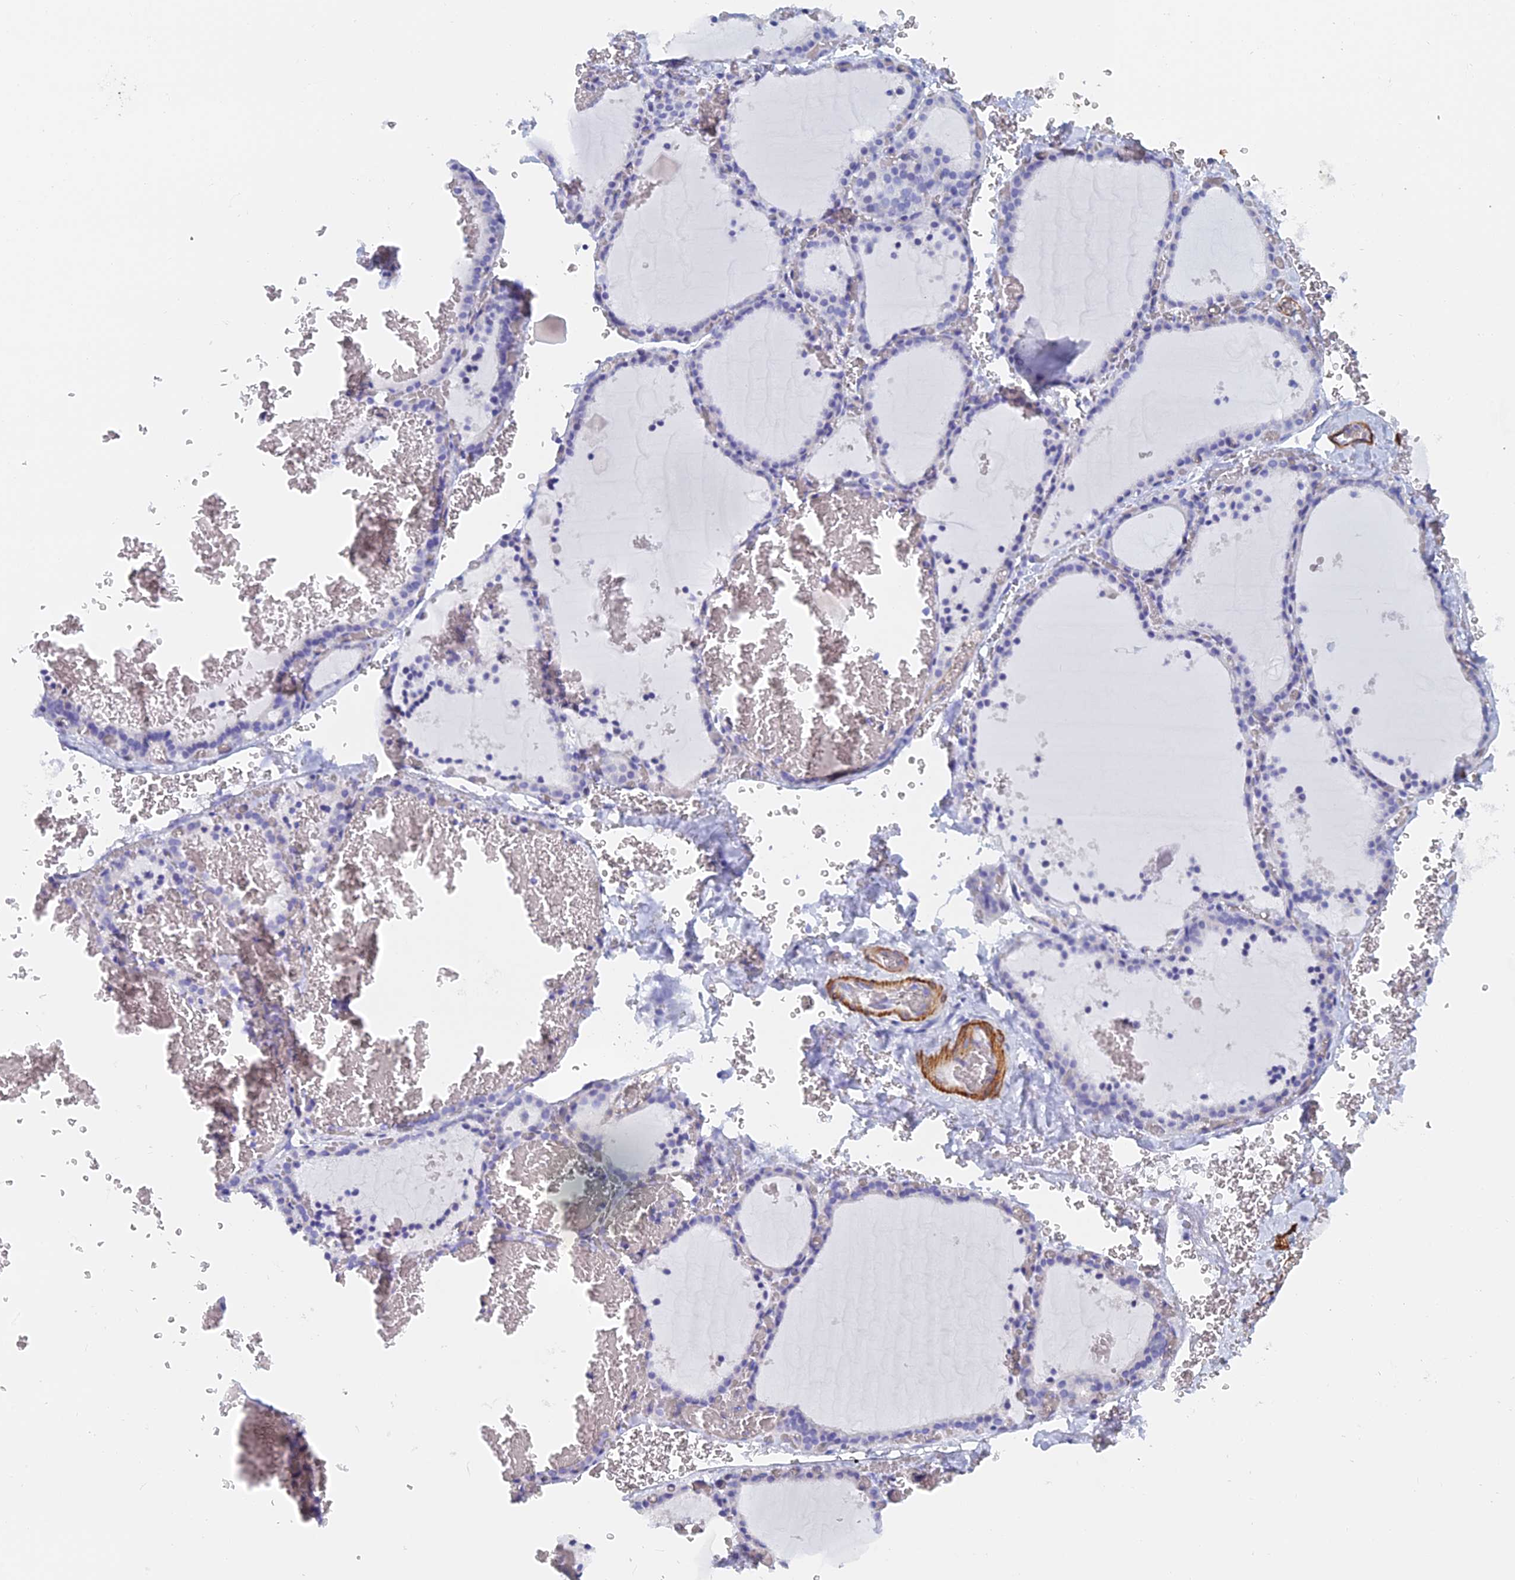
{"staining": {"intensity": "negative", "quantity": "none", "location": "none"}, "tissue": "thyroid gland", "cell_type": "Glandular cells", "image_type": "normal", "snomed": [{"axis": "morphology", "description": "Normal tissue, NOS"}, {"axis": "topography", "description": "Thyroid gland"}], "caption": "A high-resolution image shows immunohistochemistry staining of unremarkable thyroid gland, which displays no significant expression in glandular cells.", "gene": "KCNK18", "patient": {"sex": "female", "age": 39}}